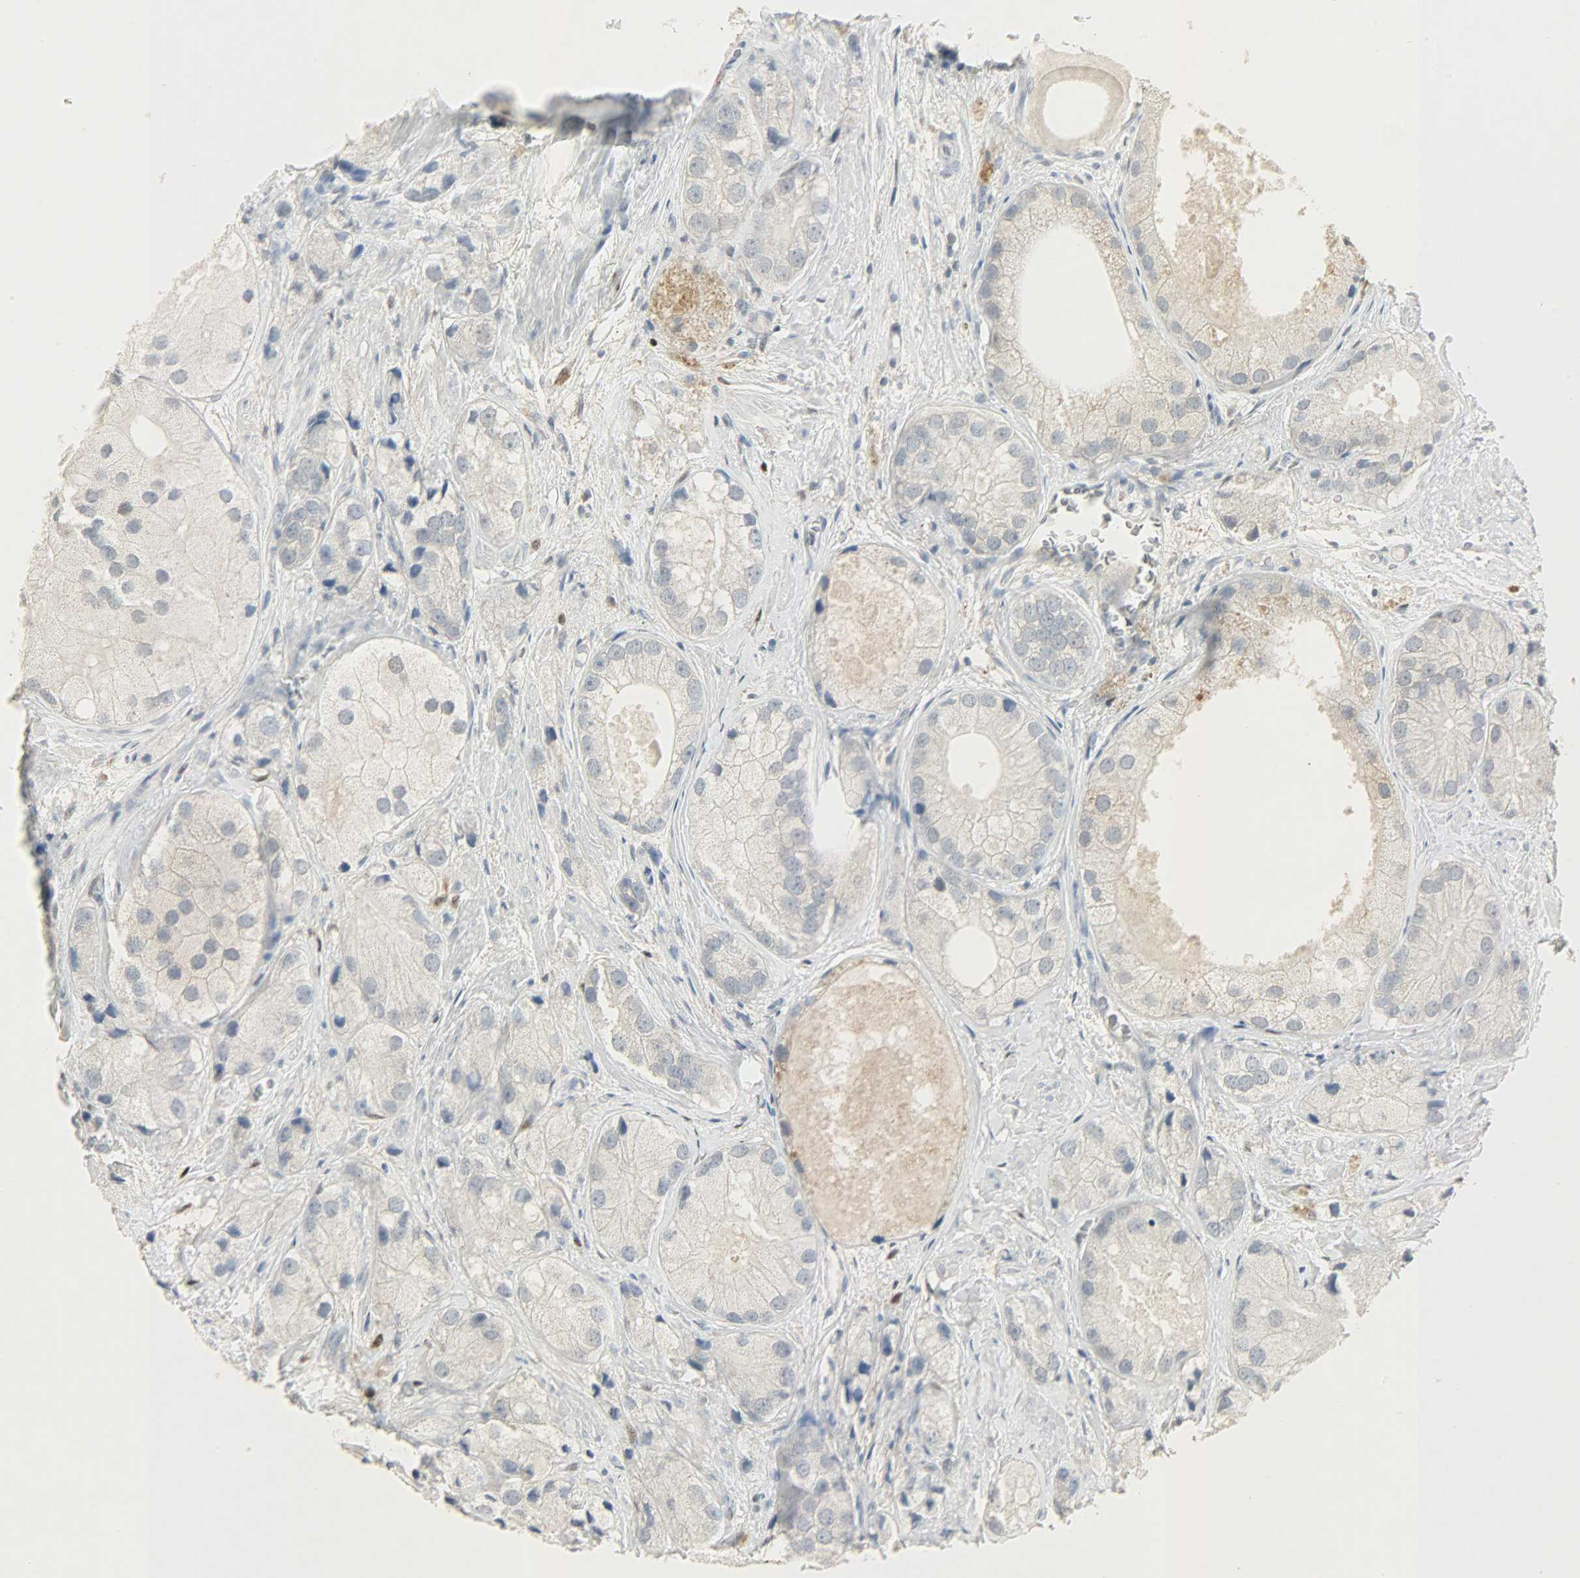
{"staining": {"intensity": "negative", "quantity": "none", "location": "none"}, "tissue": "prostate cancer", "cell_type": "Tumor cells", "image_type": "cancer", "snomed": [{"axis": "morphology", "description": "Adenocarcinoma, Low grade"}, {"axis": "topography", "description": "Prostate"}], "caption": "The micrograph exhibits no staining of tumor cells in prostate low-grade adenocarcinoma.", "gene": "CAMK4", "patient": {"sex": "male", "age": 69}}